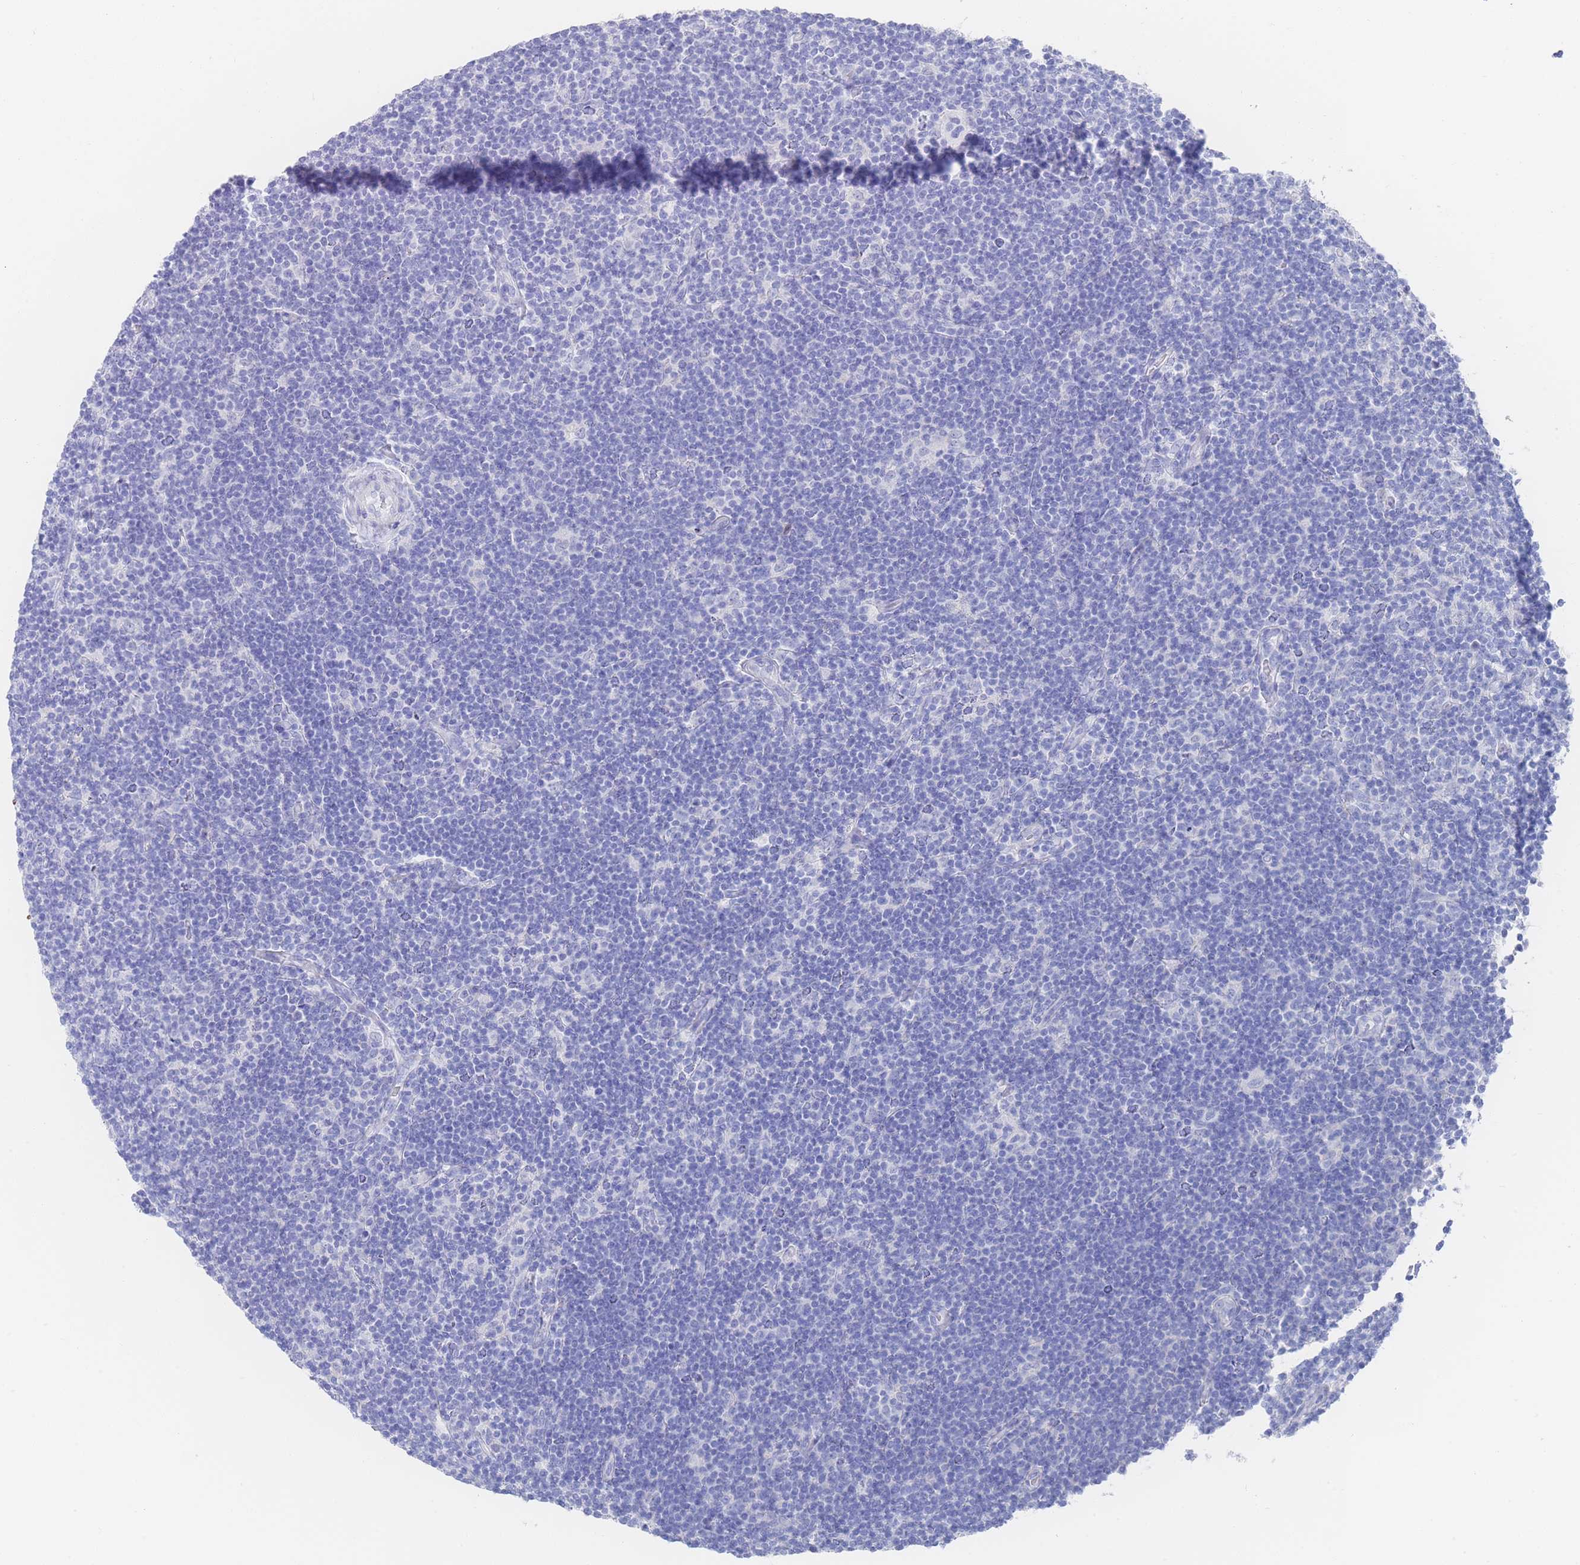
{"staining": {"intensity": "negative", "quantity": "none", "location": "none"}, "tissue": "lymphoma", "cell_type": "Tumor cells", "image_type": "cancer", "snomed": [{"axis": "morphology", "description": "Hodgkin's disease, NOS"}, {"axis": "topography", "description": "Lymph node"}], "caption": "A high-resolution histopathology image shows immunohistochemistry staining of lymphoma, which demonstrates no significant staining in tumor cells.", "gene": "LRRC37A", "patient": {"sex": "female", "age": 57}}